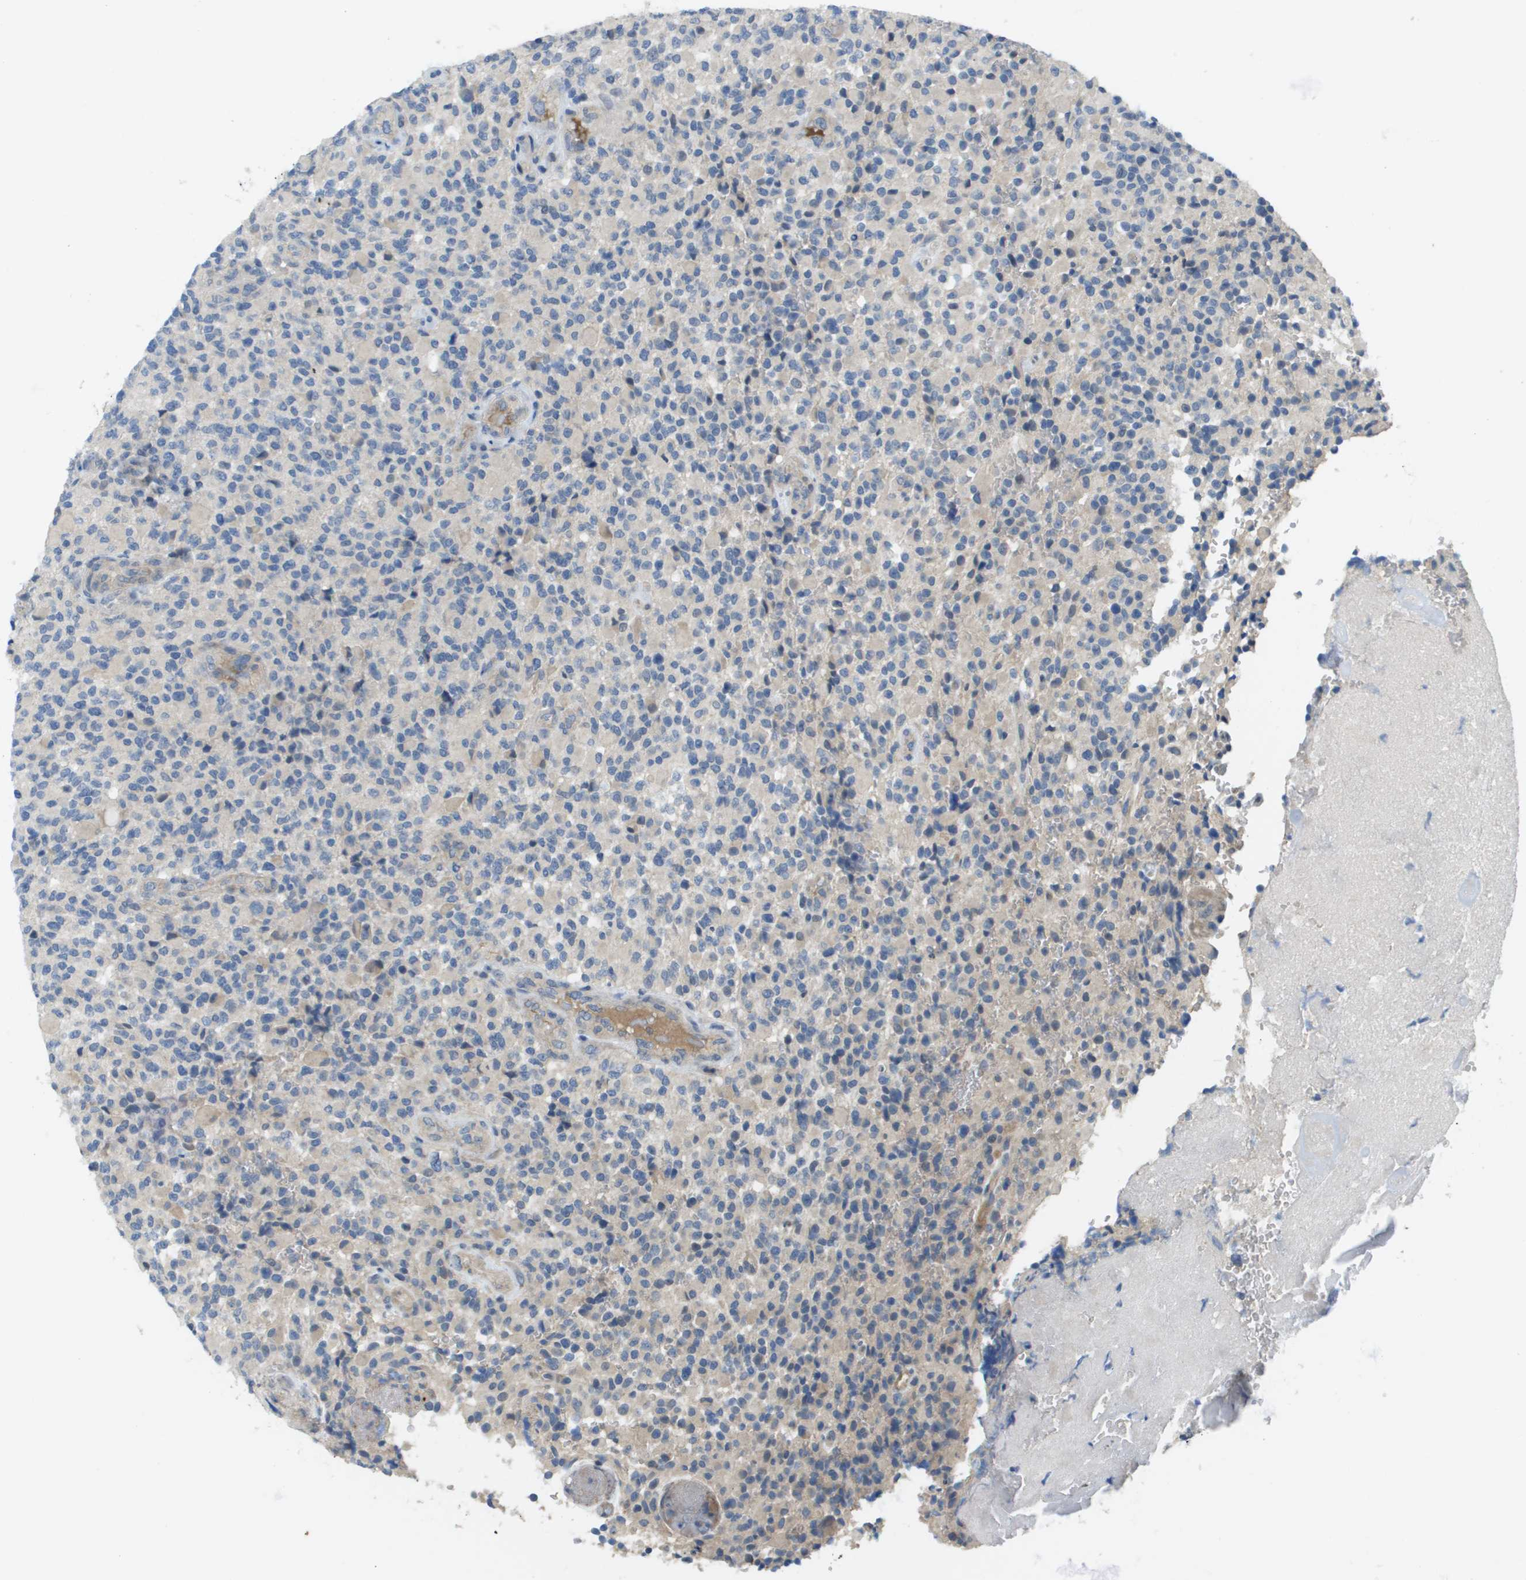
{"staining": {"intensity": "weak", "quantity": "<25%", "location": "cytoplasmic/membranous"}, "tissue": "glioma", "cell_type": "Tumor cells", "image_type": "cancer", "snomed": [{"axis": "morphology", "description": "Glioma, malignant, High grade"}, {"axis": "topography", "description": "Brain"}], "caption": "This is an IHC histopathology image of human malignant glioma (high-grade). There is no staining in tumor cells.", "gene": "KRT23", "patient": {"sex": "male", "age": 71}}